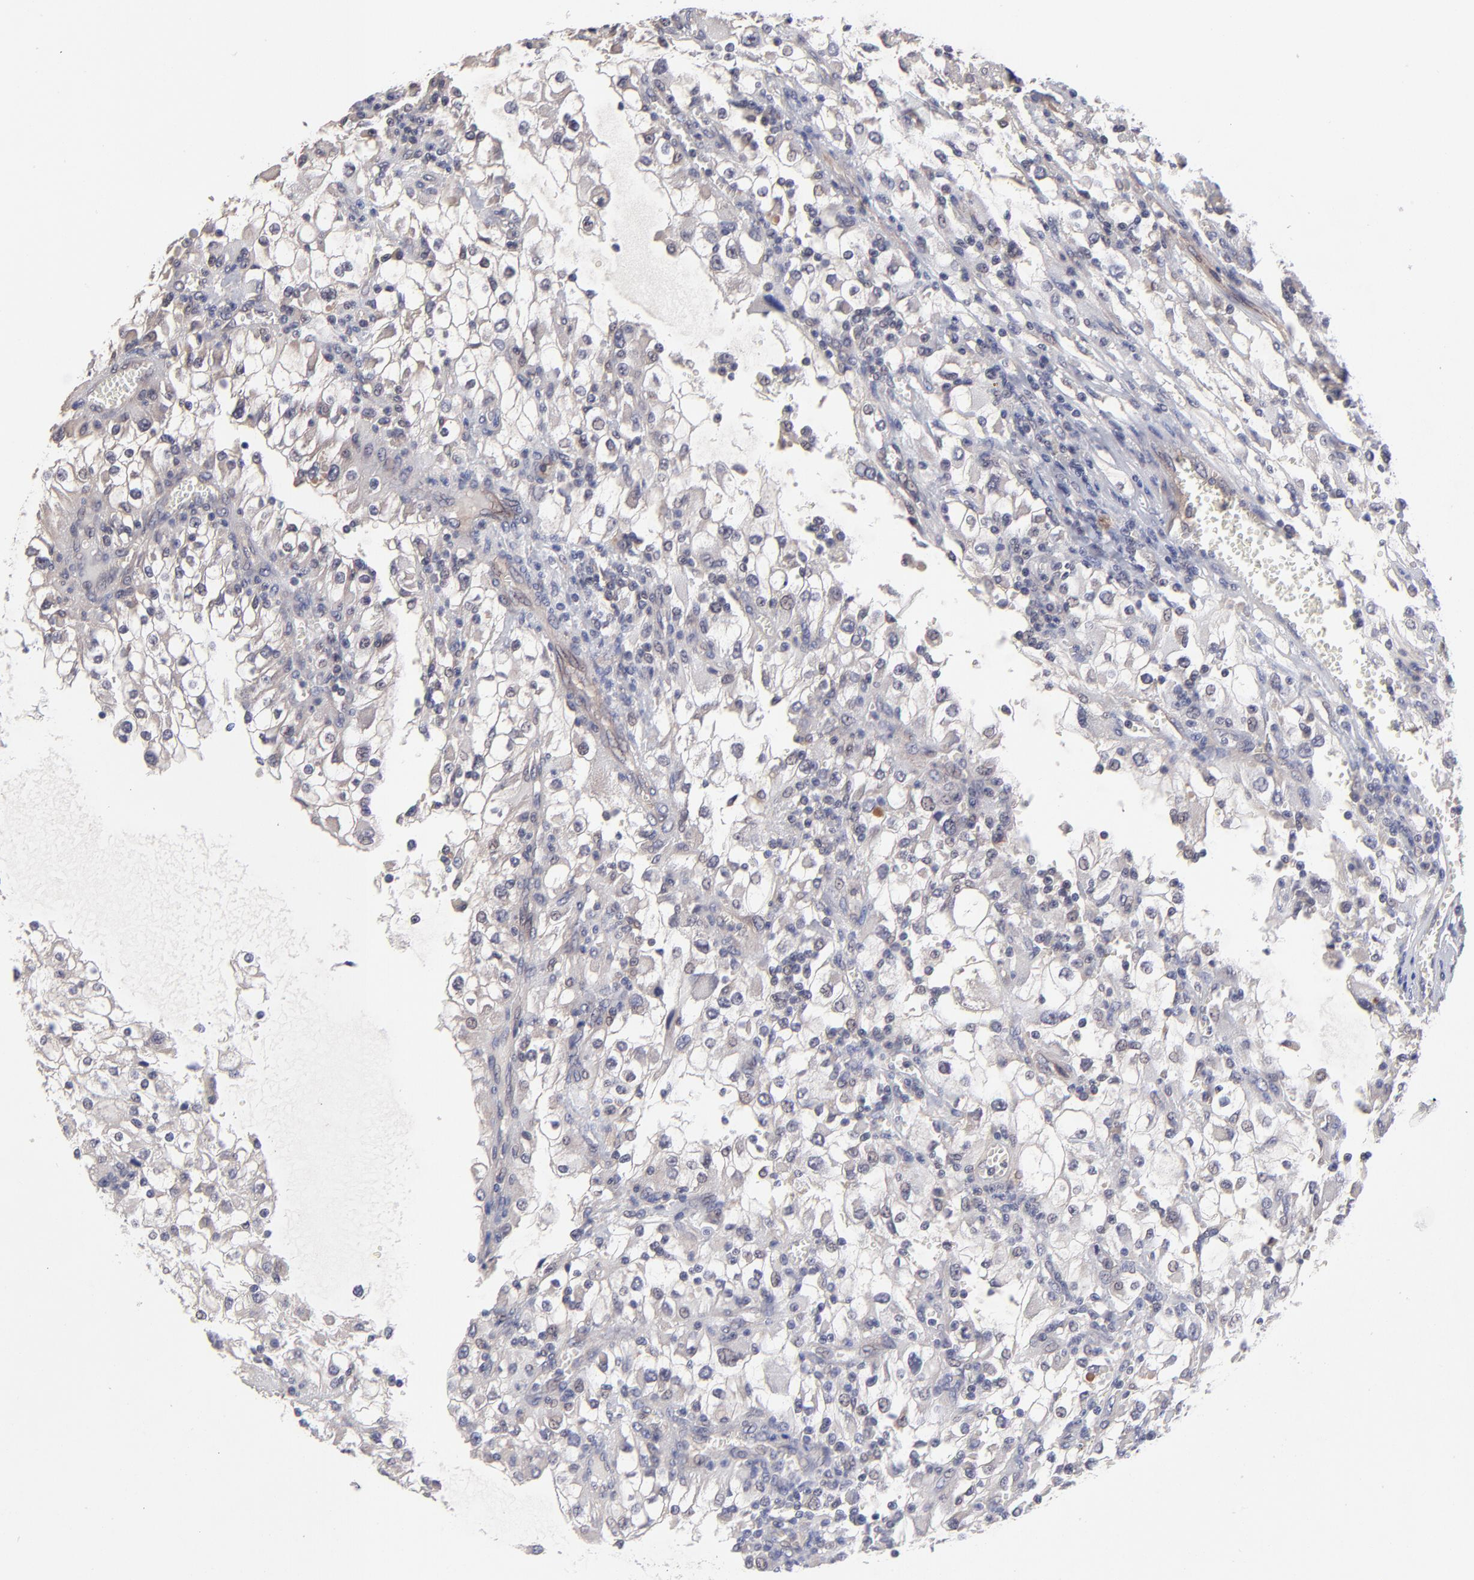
{"staining": {"intensity": "negative", "quantity": "none", "location": "none"}, "tissue": "renal cancer", "cell_type": "Tumor cells", "image_type": "cancer", "snomed": [{"axis": "morphology", "description": "Adenocarcinoma, NOS"}, {"axis": "topography", "description": "Kidney"}], "caption": "High magnification brightfield microscopy of renal adenocarcinoma stained with DAB (brown) and counterstained with hematoxylin (blue): tumor cells show no significant expression. The staining was performed using DAB (3,3'-diaminobenzidine) to visualize the protein expression in brown, while the nuclei were stained in blue with hematoxylin (Magnification: 20x).", "gene": "ZNF780B", "patient": {"sex": "female", "age": 52}}